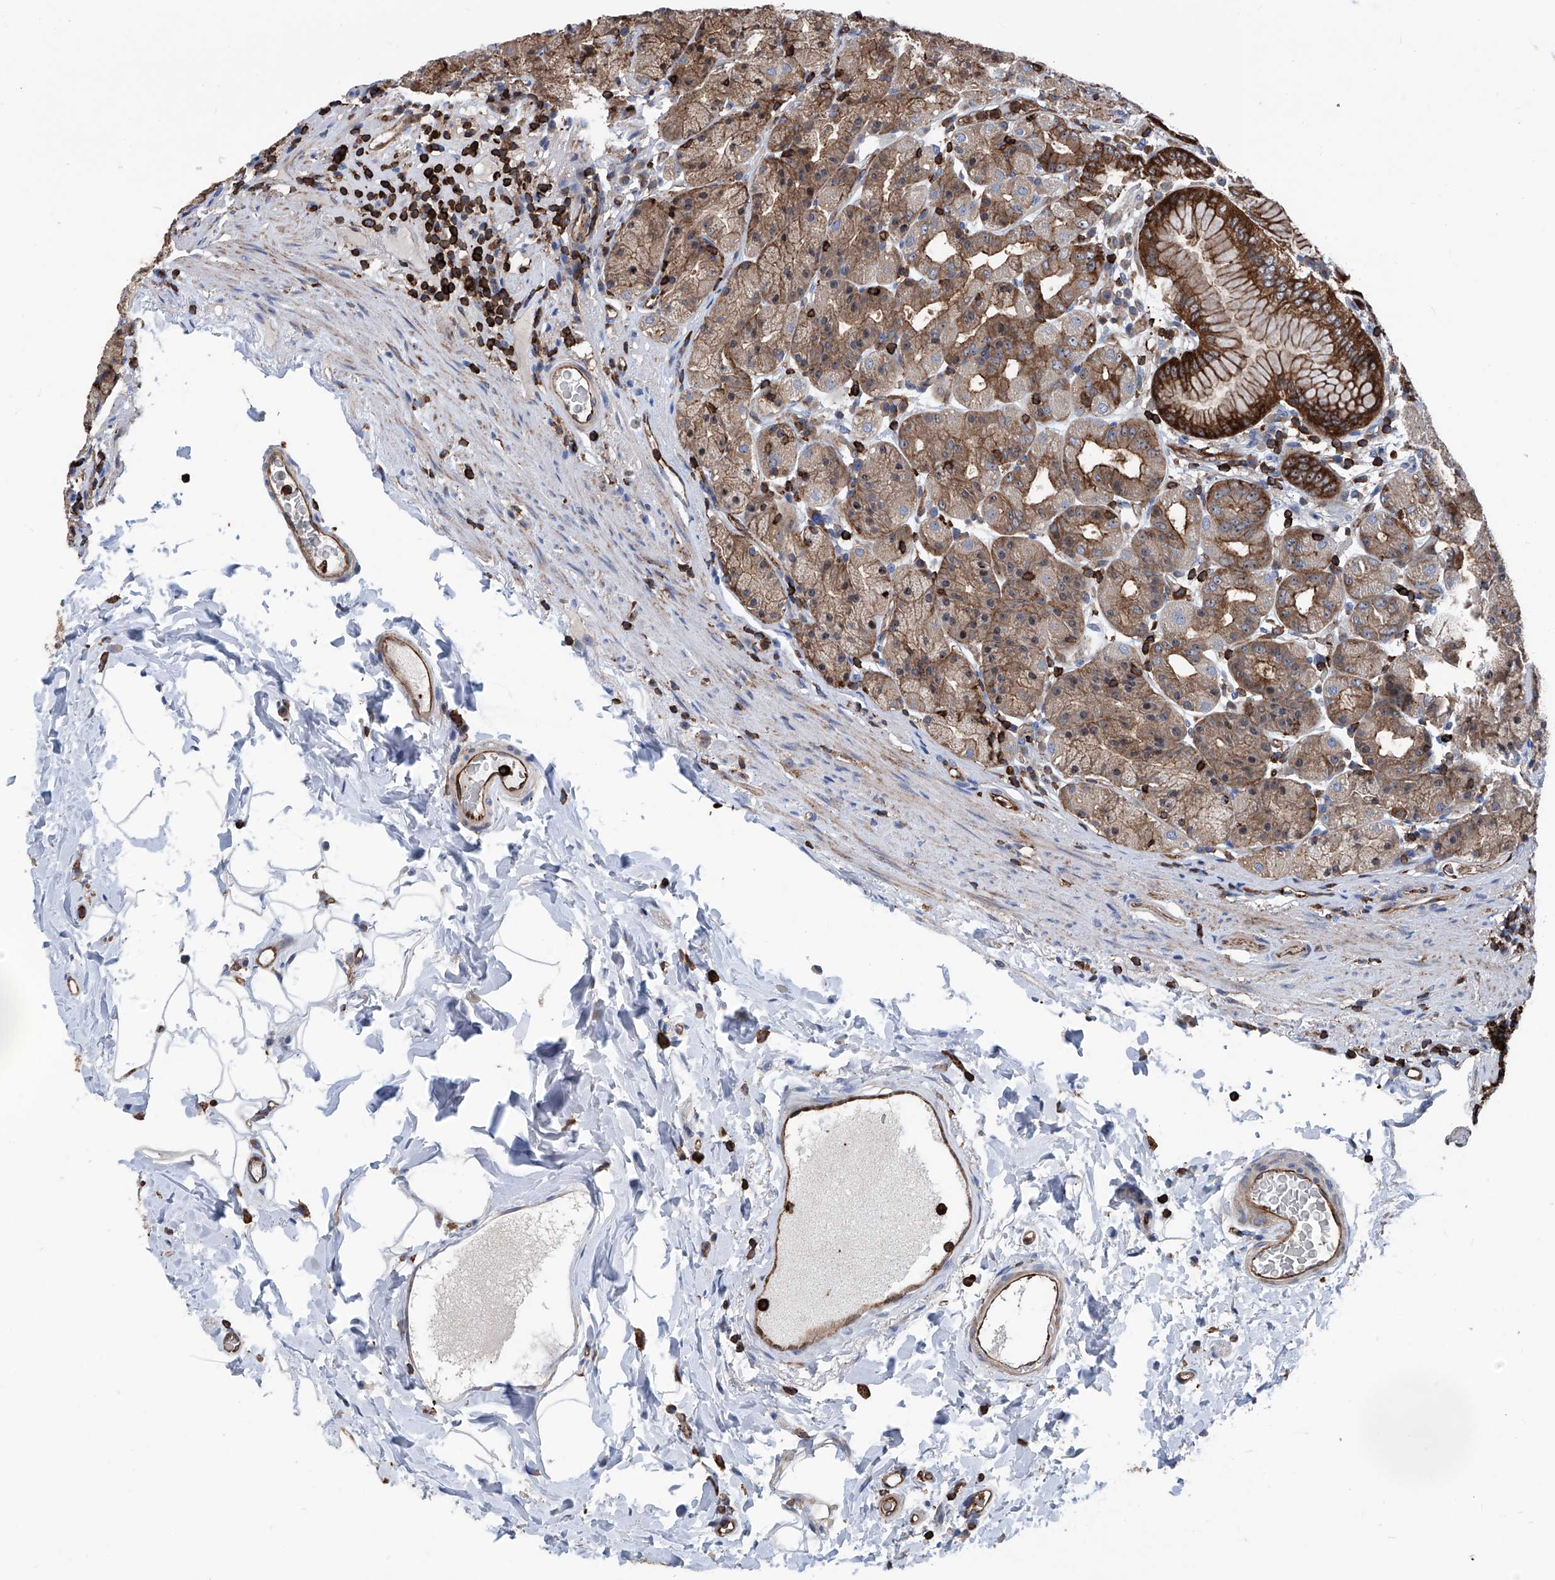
{"staining": {"intensity": "strong", "quantity": ">75%", "location": "cytoplasmic/membranous"}, "tissue": "stomach", "cell_type": "Glandular cells", "image_type": "normal", "snomed": [{"axis": "morphology", "description": "Normal tissue, NOS"}, {"axis": "topography", "description": "Stomach, upper"}], "caption": "The micrograph displays staining of unremarkable stomach, revealing strong cytoplasmic/membranous protein positivity (brown color) within glandular cells.", "gene": "ZNF484", "patient": {"sex": "male", "age": 68}}